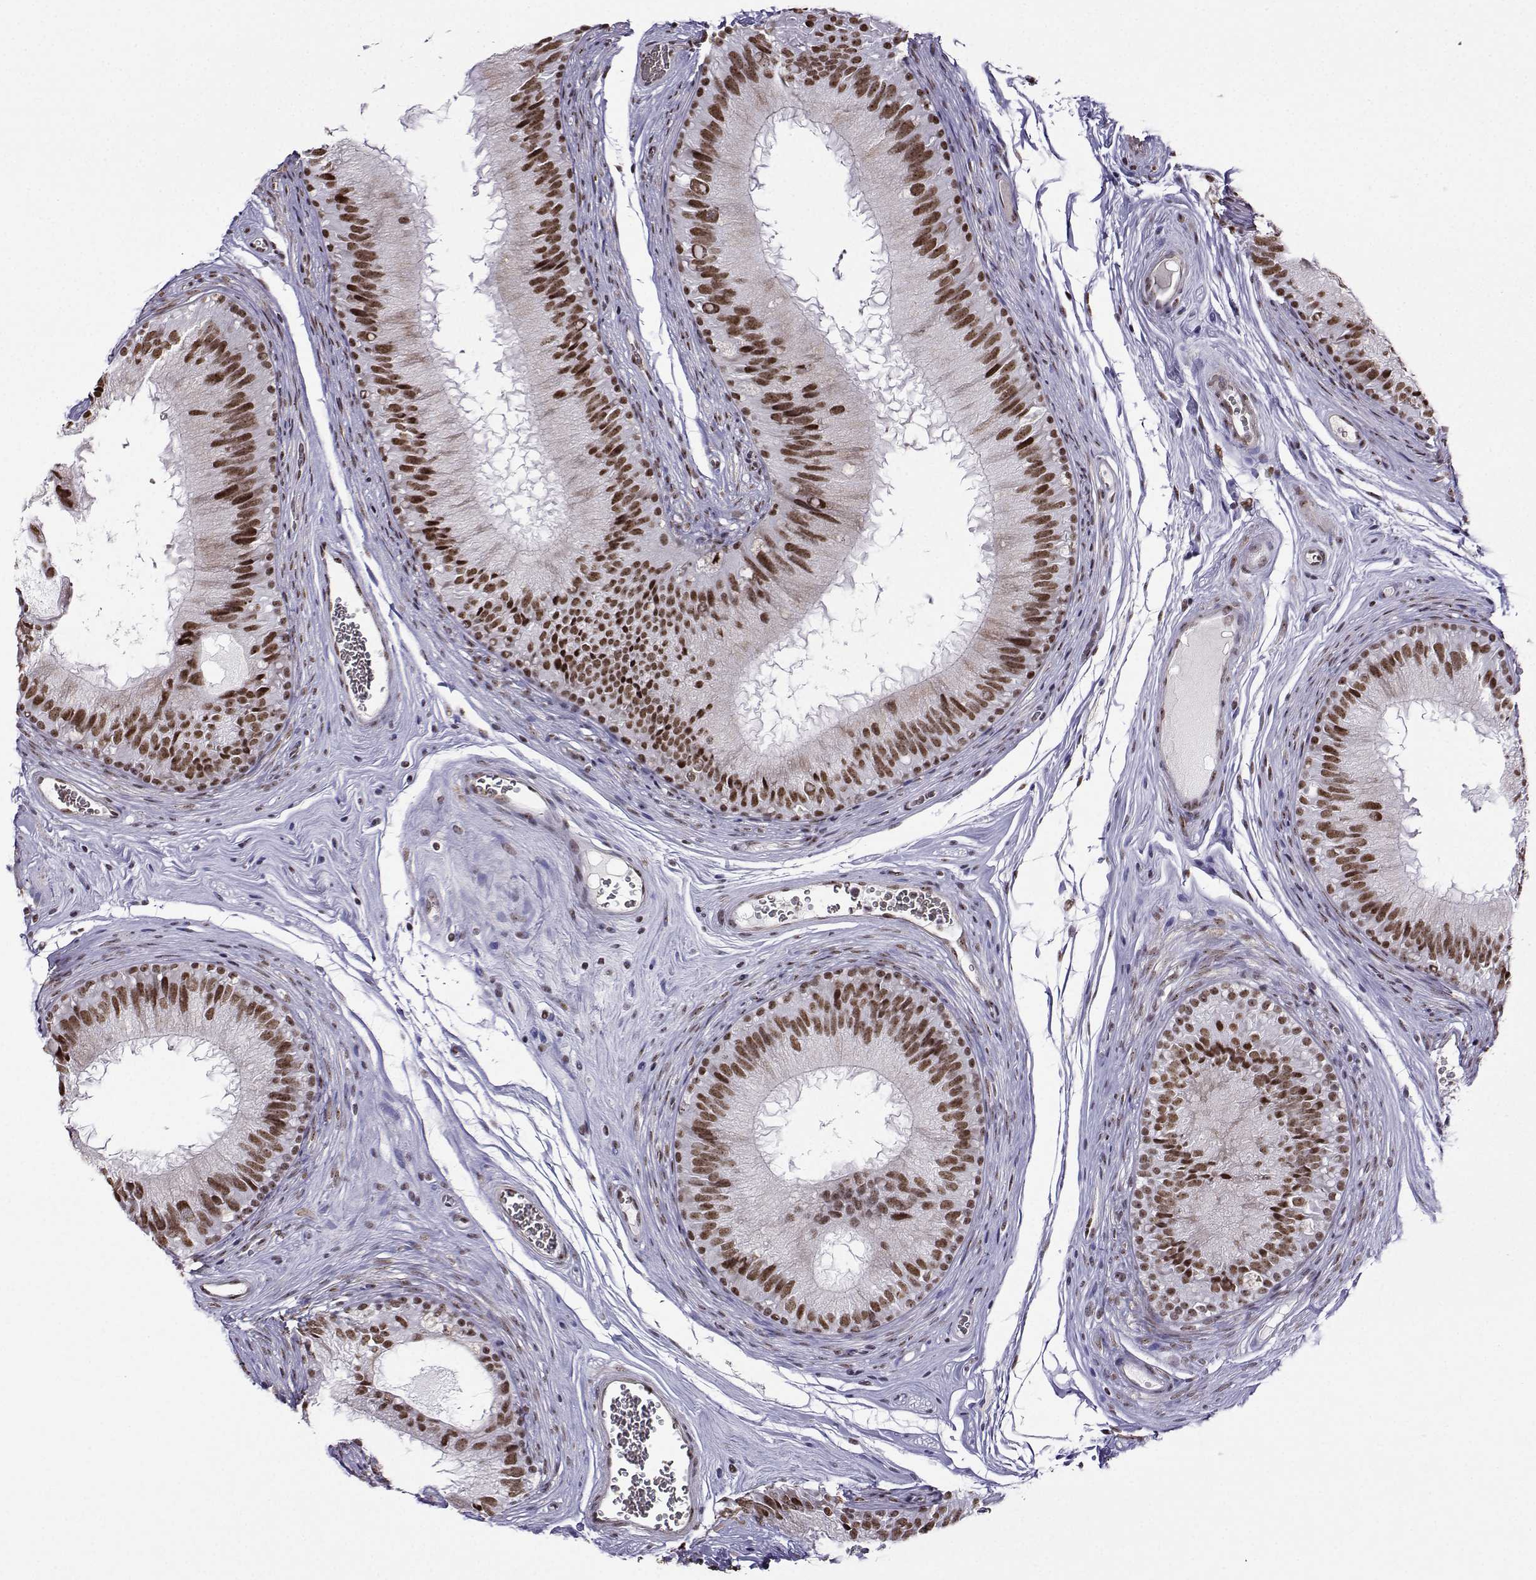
{"staining": {"intensity": "strong", "quantity": ">75%", "location": "nuclear"}, "tissue": "epididymis", "cell_type": "Glandular cells", "image_type": "normal", "snomed": [{"axis": "morphology", "description": "Normal tissue, NOS"}, {"axis": "topography", "description": "Epididymis"}], "caption": "The immunohistochemical stain labels strong nuclear expression in glandular cells of unremarkable epididymis.", "gene": "CCNK", "patient": {"sex": "male", "age": 37}}